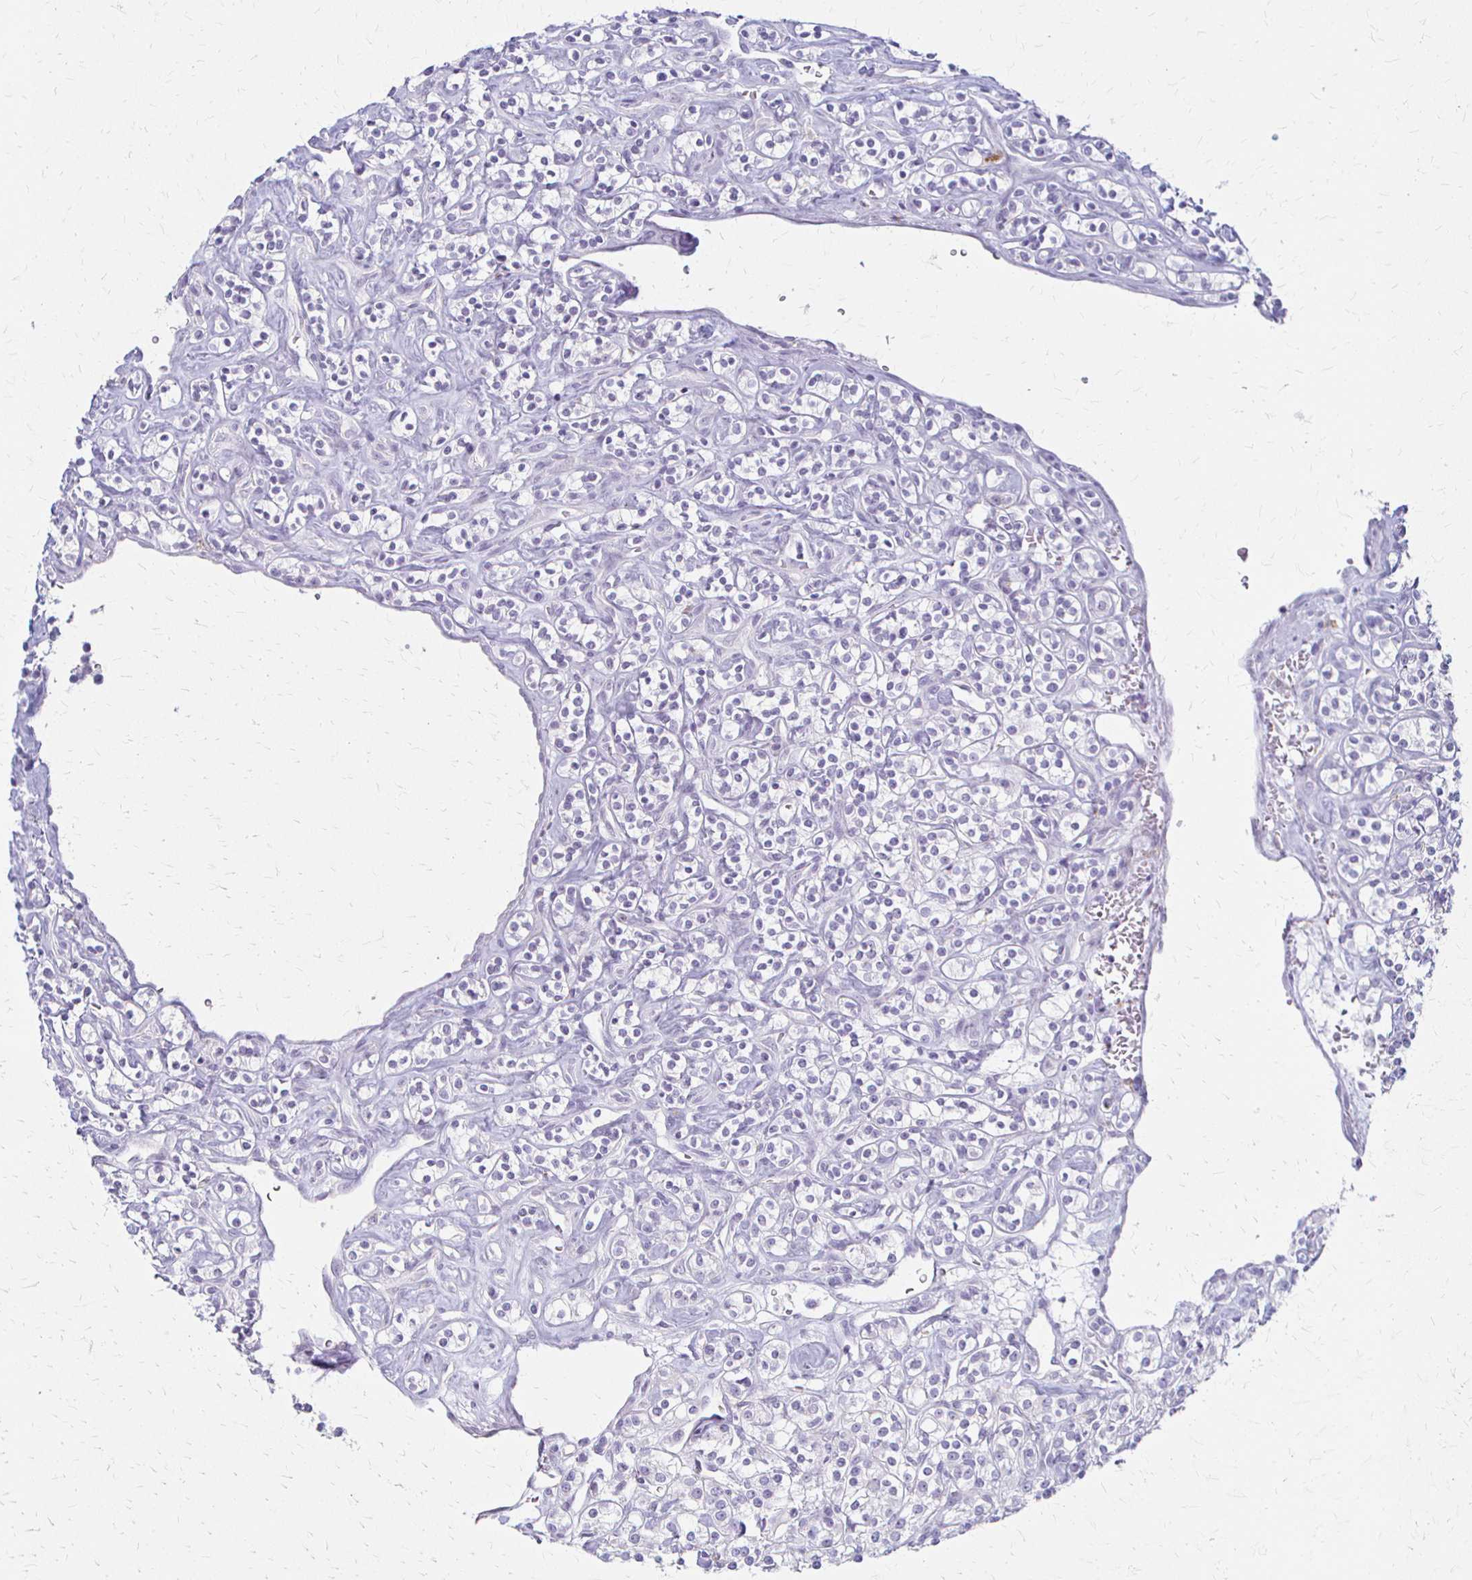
{"staining": {"intensity": "negative", "quantity": "none", "location": "none"}, "tissue": "renal cancer", "cell_type": "Tumor cells", "image_type": "cancer", "snomed": [{"axis": "morphology", "description": "Adenocarcinoma, NOS"}, {"axis": "topography", "description": "Kidney"}], "caption": "Immunohistochemistry (IHC) of human renal cancer reveals no positivity in tumor cells.", "gene": "ACP5", "patient": {"sex": "male", "age": 77}}